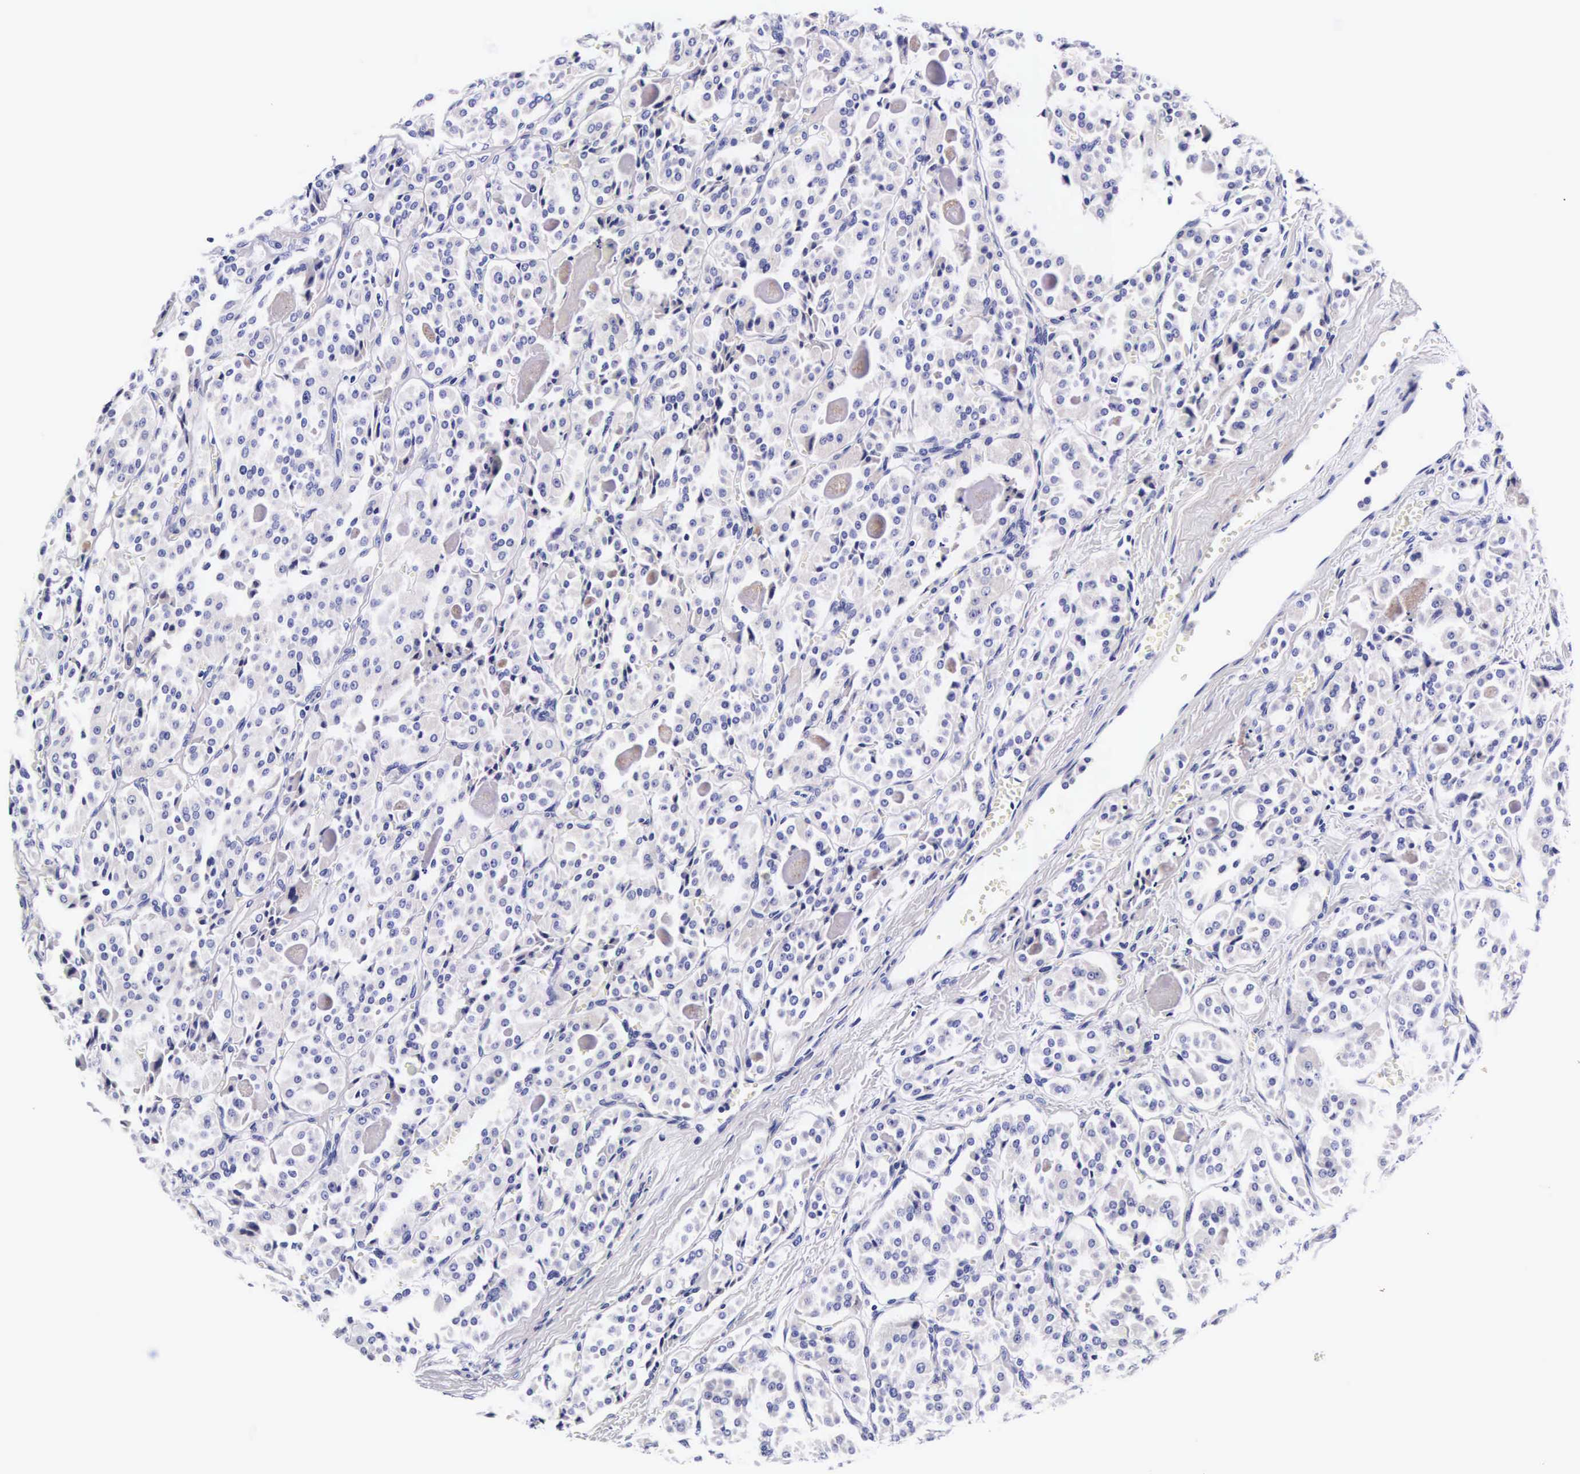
{"staining": {"intensity": "negative", "quantity": "none", "location": "none"}, "tissue": "thyroid cancer", "cell_type": "Tumor cells", "image_type": "cancer", "snomed": [{"axis": "morphology", "description": "Carcinoma, NOS"}, {"axis": "topography", "description": "Thyroid gland"}], "caption": "Protein analysis of carcinoma (thyroid) reveals no significant expression in tumor cells.", "gene": "UPRT", "patient": {"sex": "male", "age": 76}}